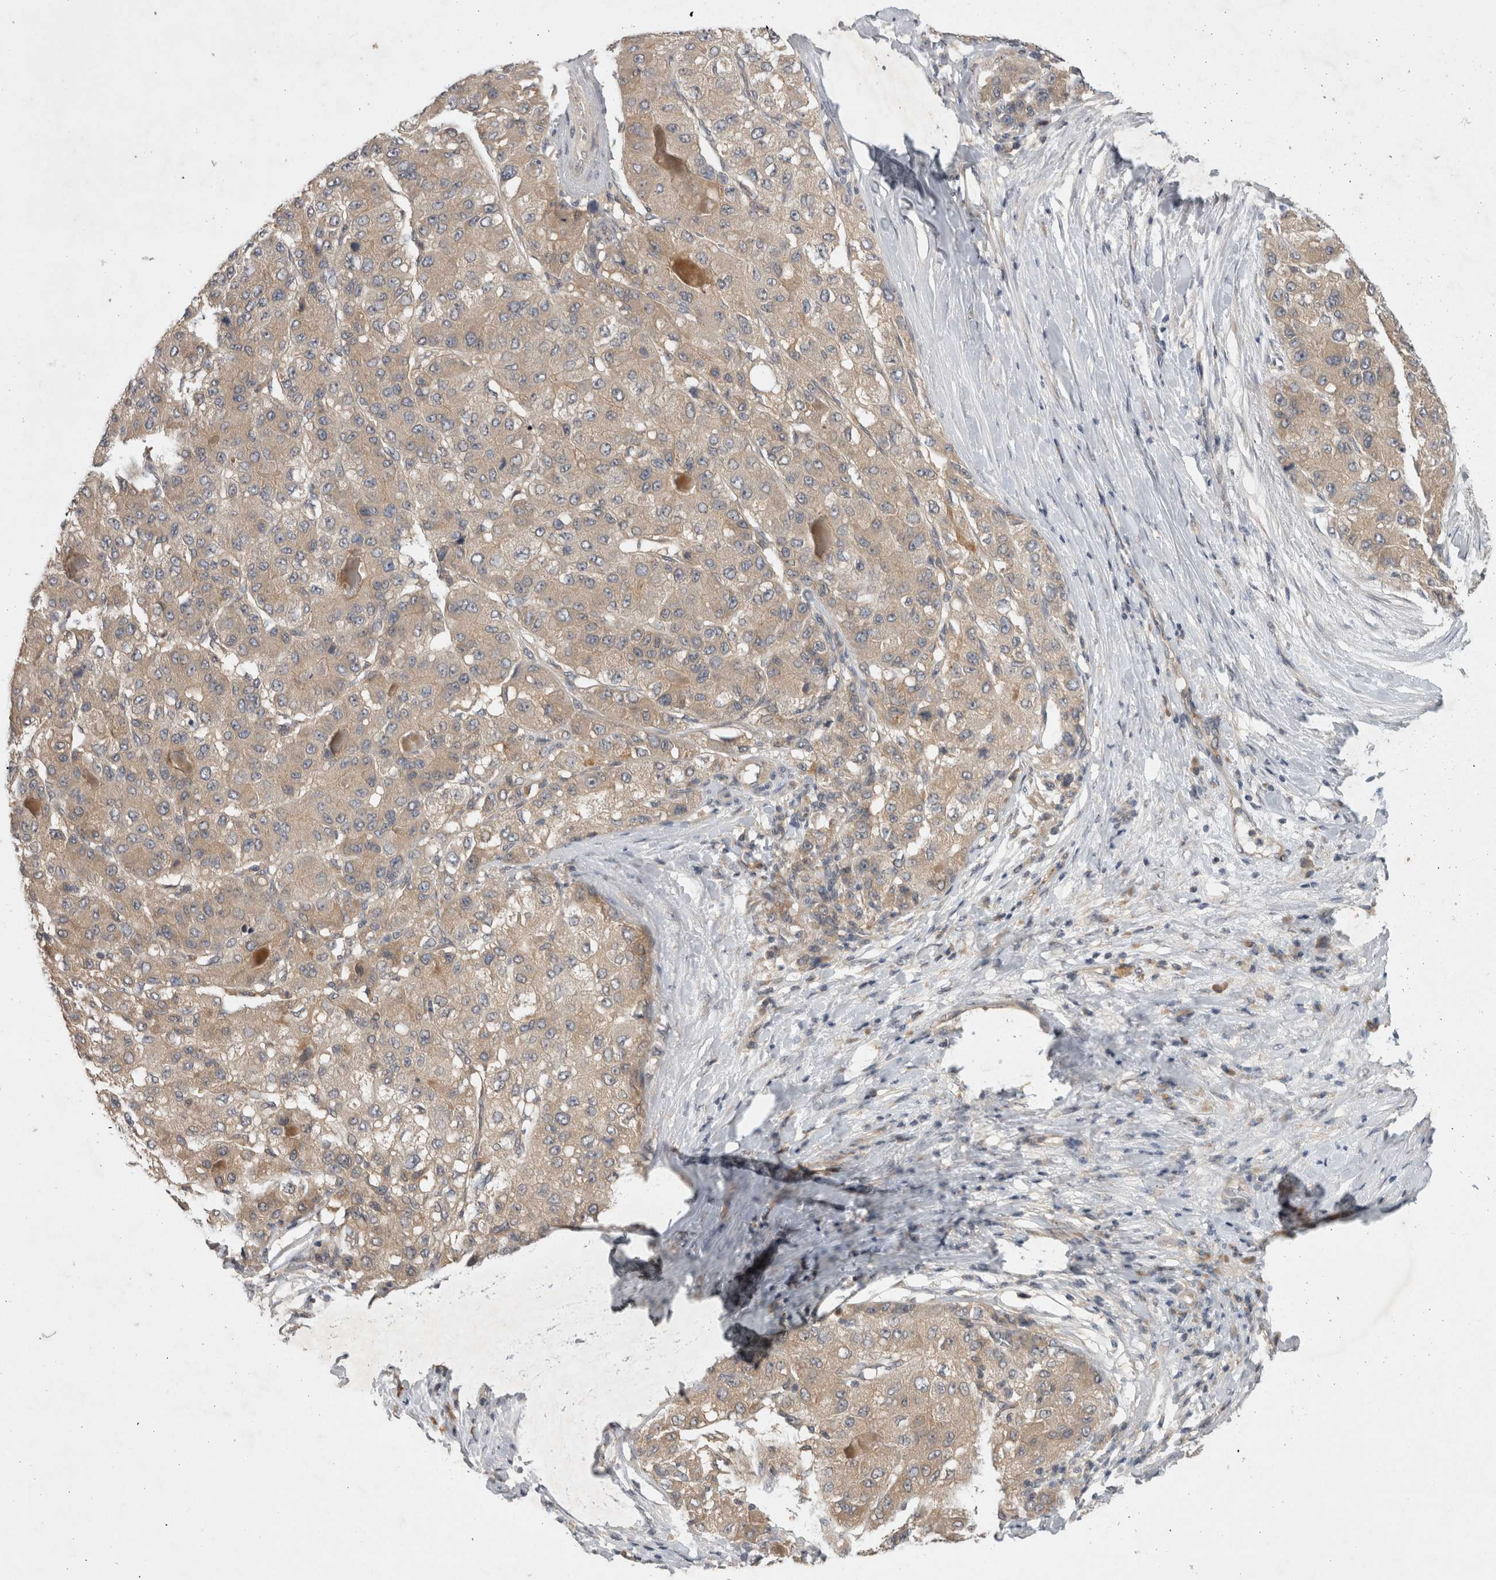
{"staining": {"intensity": "weak", "quantity": ">75%", "location": "cytoplasmic/membranous"}, "tissue": "liver cancer", "cell_type": "Tumor cells", "image_type": "cancer", "snomed": [{"axis": "morphology", "description": "Carcinoma, Hepatocellular, NOS"}, {"axis": "topography", "description": "Liver"}], "caption": "A brown stain labels weak cytoplasmic/membranous staining of a protein in liver cancer tumor cells.", "gene": "AASDHPPT", "patient": {"sex": "male", "age": 80}}